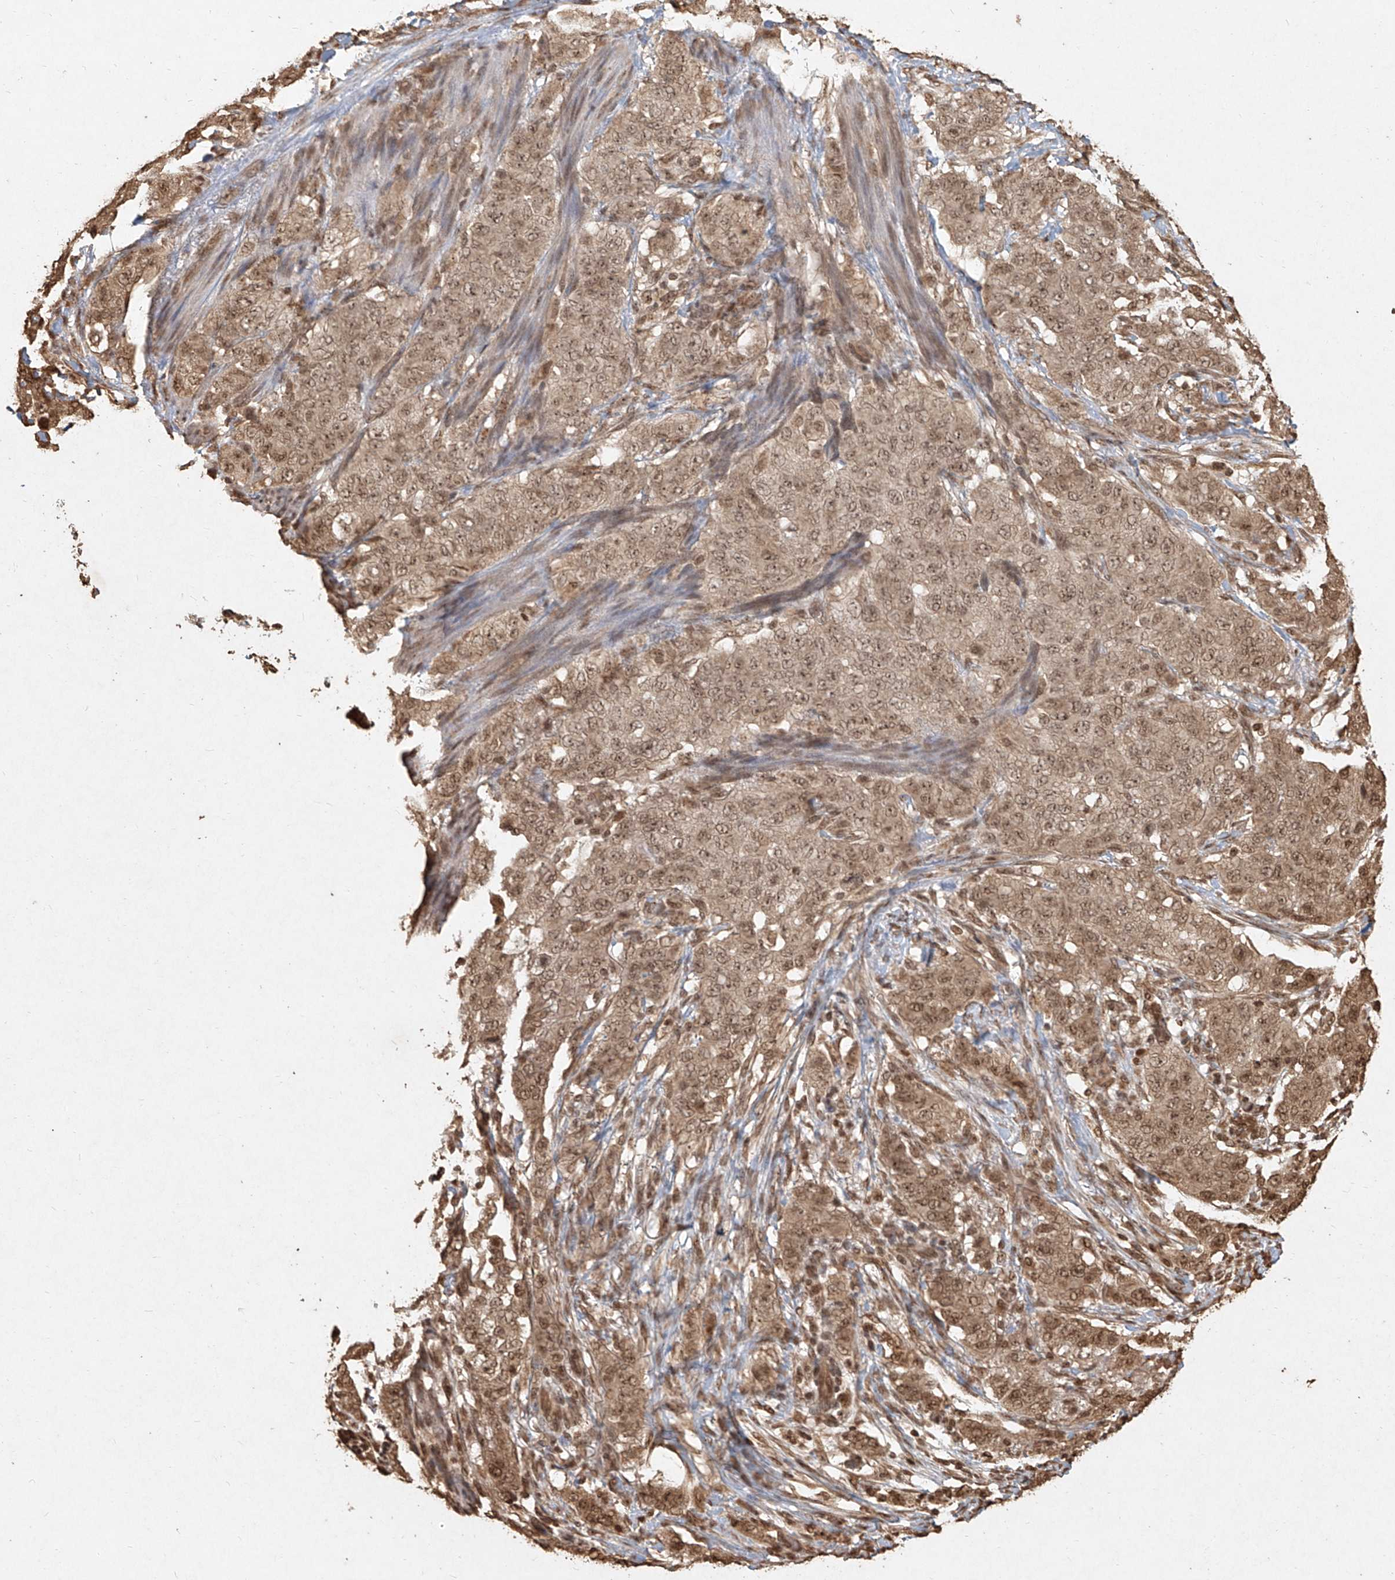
{"staining": {"intensity": "moderate", "quantity": ">75%", "location": "cytoplasmic/membranous,nuclear"}, "tissue": "stomach cancer", "cell_type": "Tumor cells", "image_type": "cancer", "snomed": [{"axis": "morphology", "description": "Adenocarcinoma, NOS"}, {"axis": "topography", "description": "Stomach"}], "caption": "This is a photomicrograph of immunohistochemistry (IHC) staining of adenocarcinoma (stomach), which shows moderate positivity in the cytoplasmic/membranous and nuclear of tumor cells.", "gene": "UBE2K", "patient": {"sex": "male", "age": 48}}